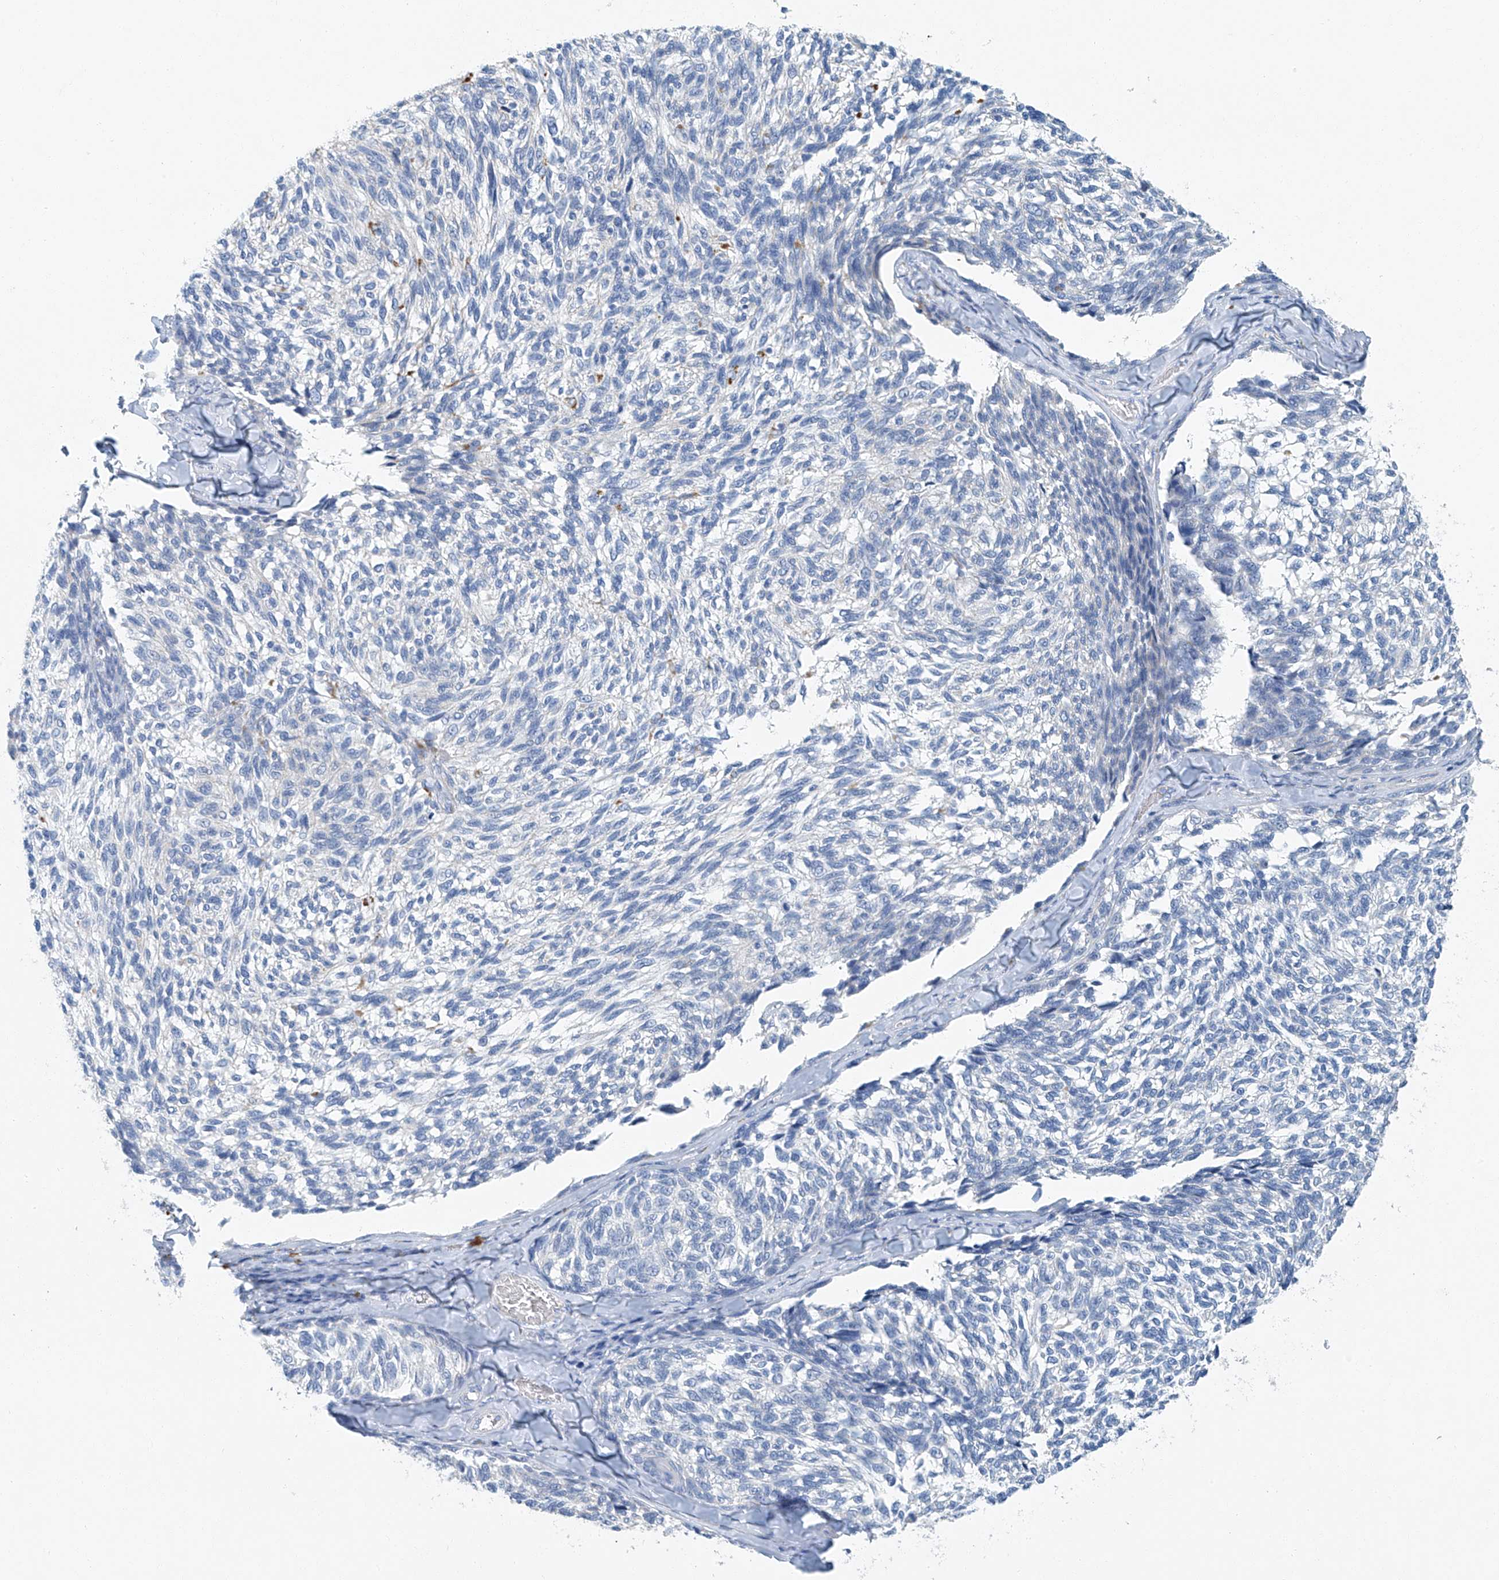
{"staining": {"intensity": "negative", "quantity": "none", "location": "none"}, "tissue": "melanoma", "cell_type": "Tumor cells", "image_type": "cancer", "snomed": [{"axis": "morphology", "description": "Malignant melanoma, NOS"}, {"axis": "topography", "description": "Skin"}], "caption": "Malignant melanoma was stained to show a protein in brown. There is no significant expression in tumor cells.", "gene": "C1orf87", "patient": {"sex": "female", "age": 73}}